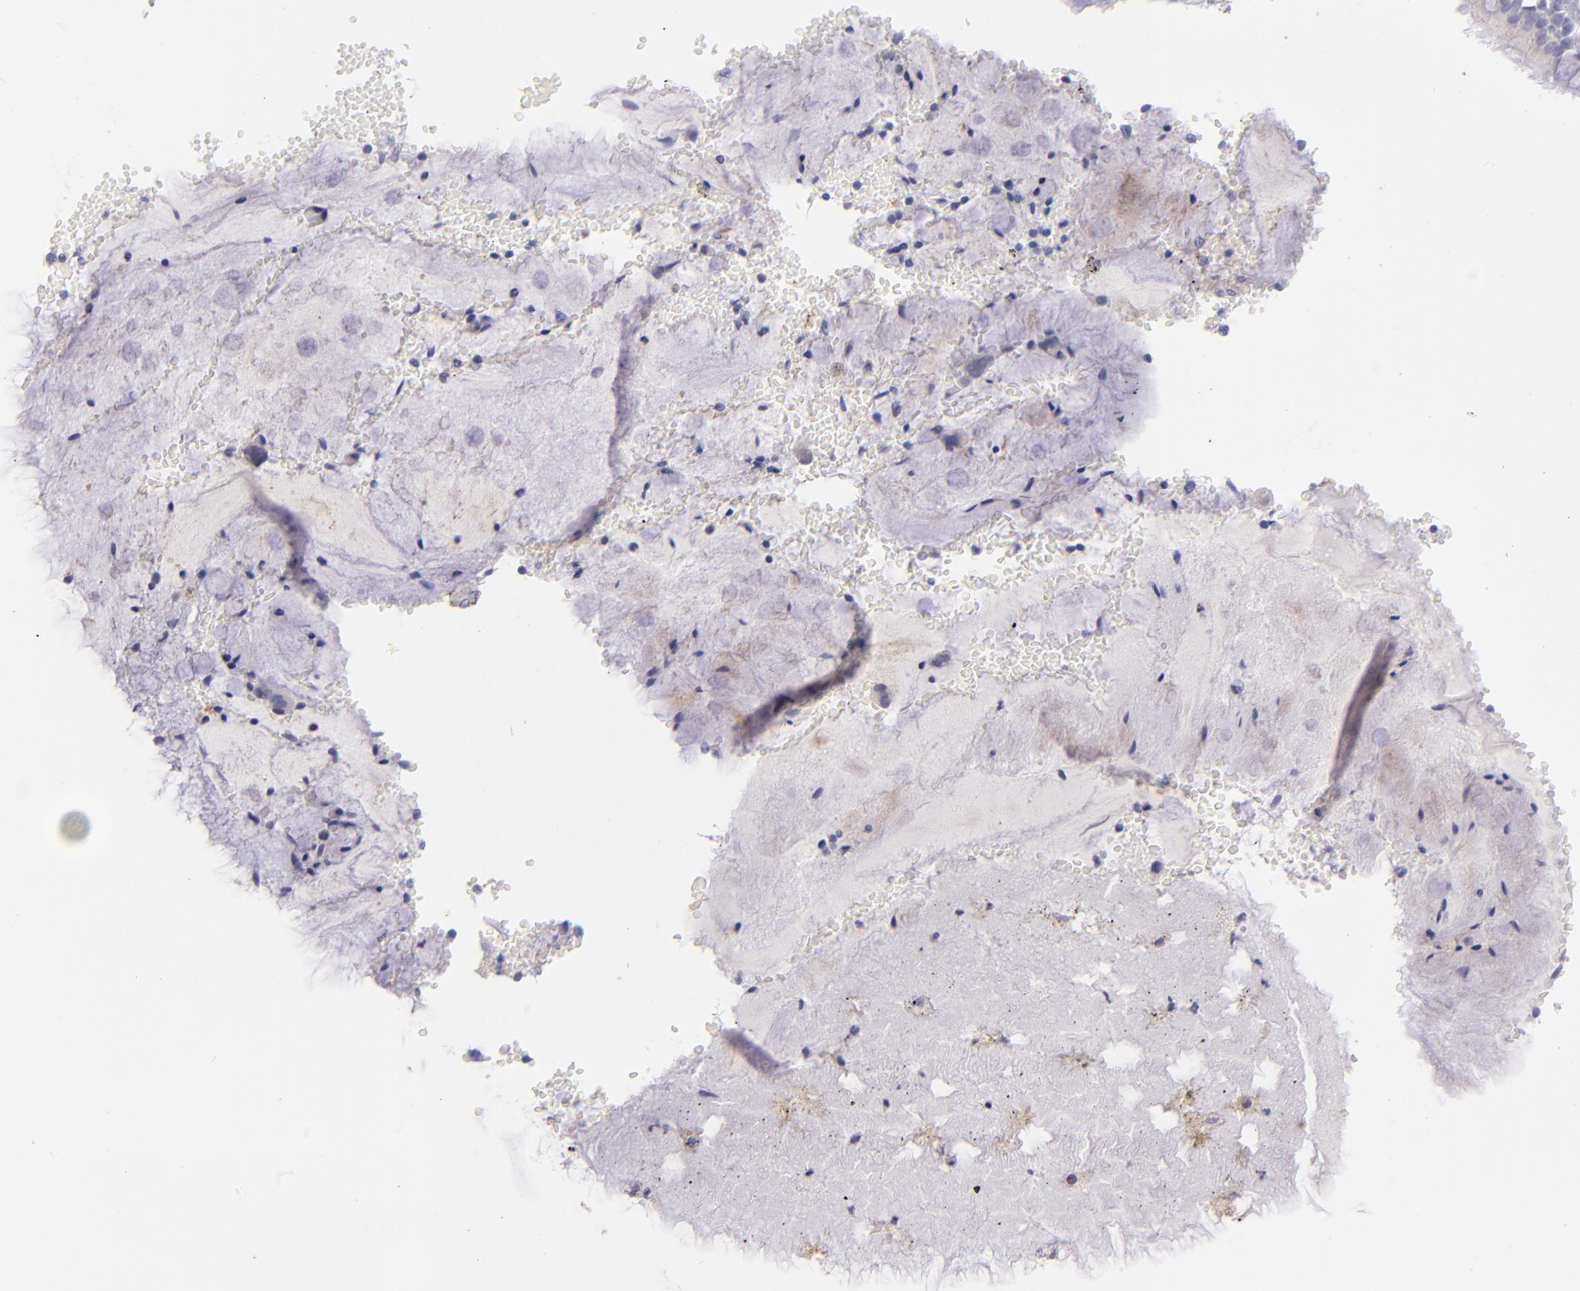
{"staining": {"intensity": "weak", "quantity": "25%-75%", "location": "cytoplasmic/membranous"}, "tissue": "bronchus", "cell_type": "Respiratory epithelial cells", "image_type": "normal", "snomed": [{"axis": "morphology", "description": "Normal tissue, NOS"}, {"axis": "topography", "description": "Bronchus"}, {"axis": "topography", "description": "Lung"}], "caption": "Protein staining of normal bronchus reveals weak cytoplasmic/membranous staining in about 25%-75% of respiratory epithelial cells. (DAB IHC with brightfield microscopy, high magnification).", "gene": "TRAF3", "patient": {"sex": "female", "age": 56}}